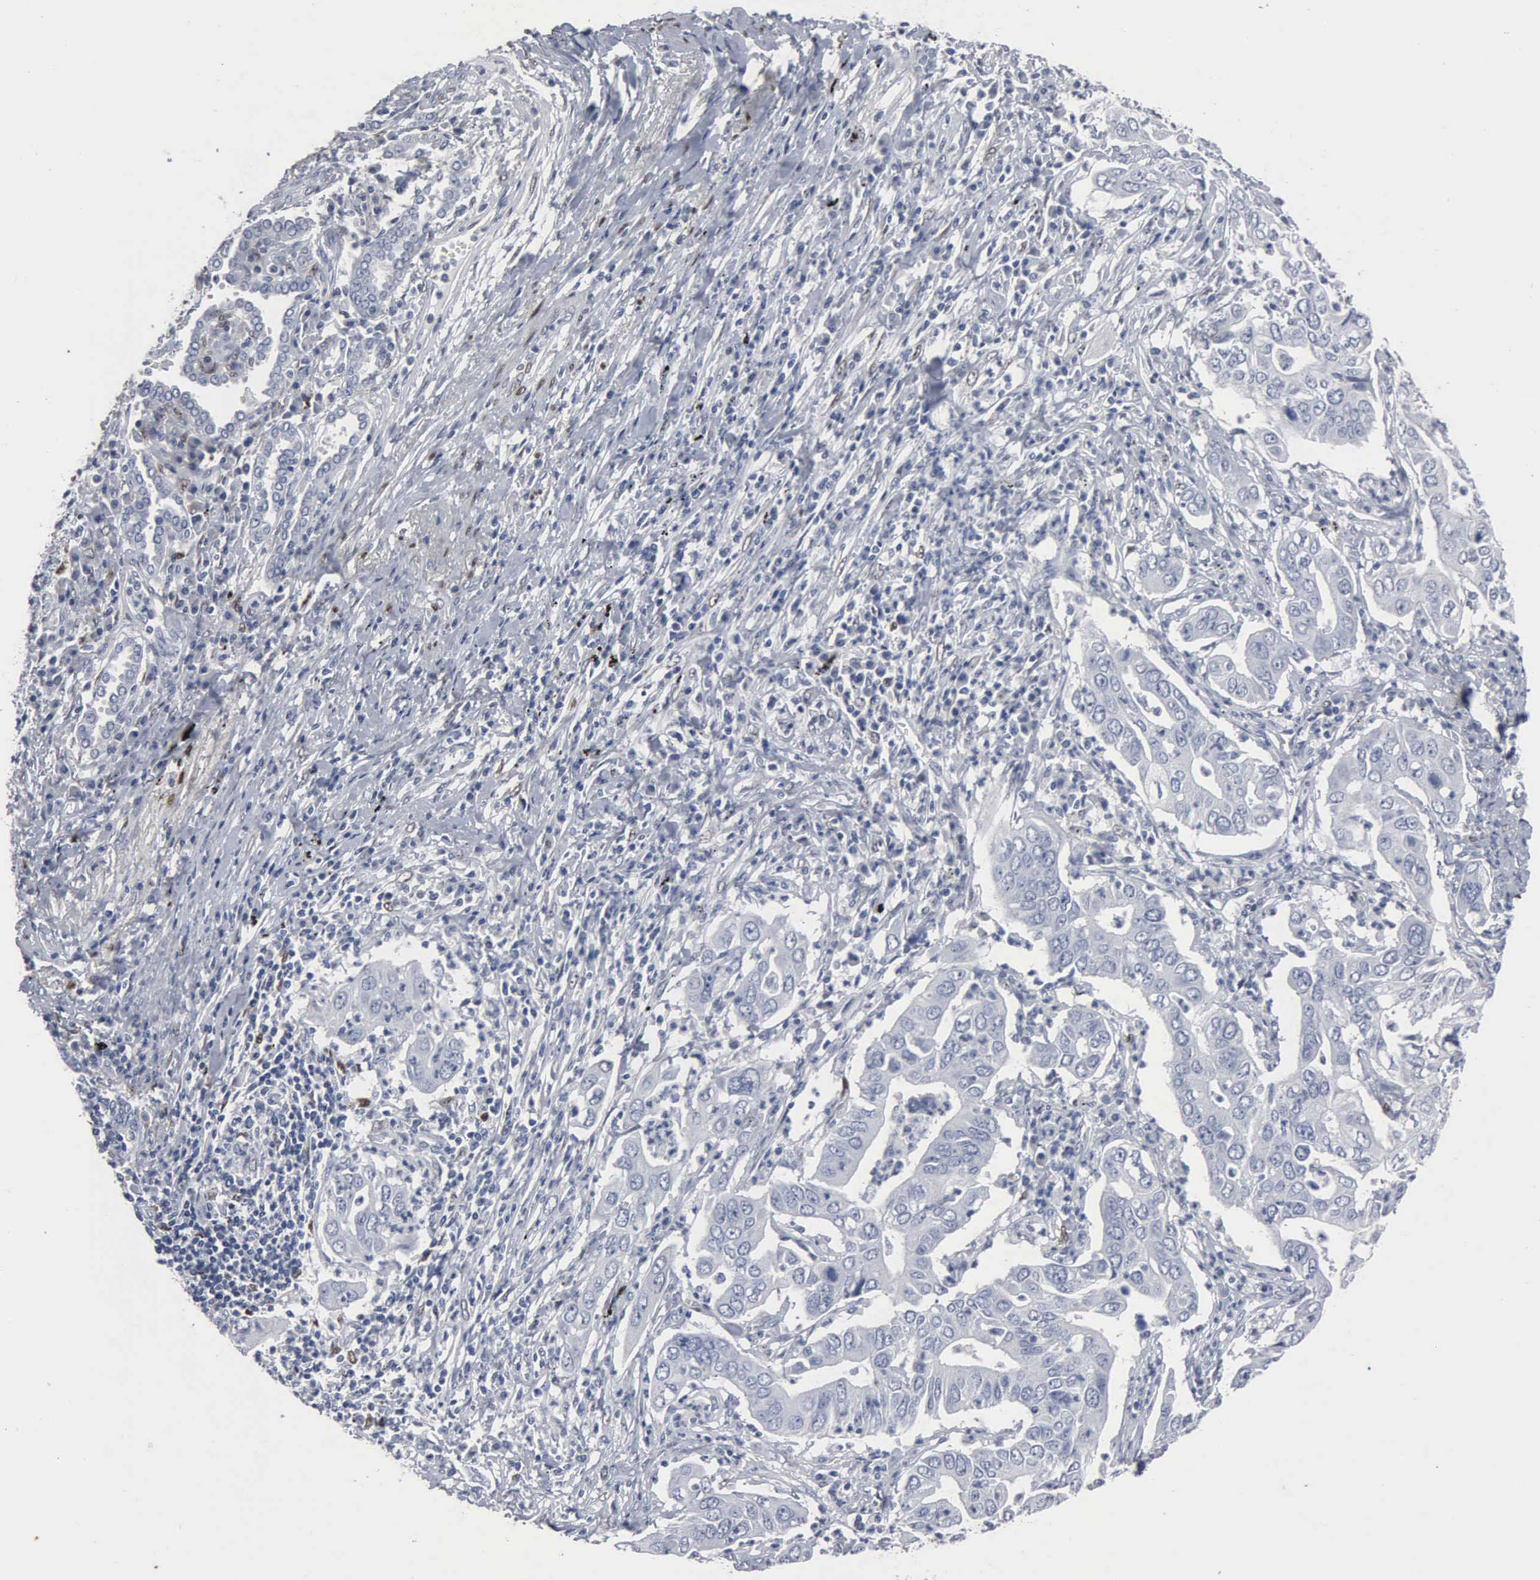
{"staining": {"intensity": "negative", "quantity": "none", "location": "none"}, "tissue": "lung cancer", "cell_type": "Tumor cells", "image_type": "cancer", "snomed": [{"axis": "morphology", "description": "Adenocarcinoma, NOS"}, {"axis": "topography", "description": "Lung"}], "caption": "Human lung cancer (adenocarcinoma) stained for a protein using immunohistochemistry (IHC) demonstrates no staining in tumor cells.", "gene": "FGF2", "patient": {"sex": "male", "age": 48}}